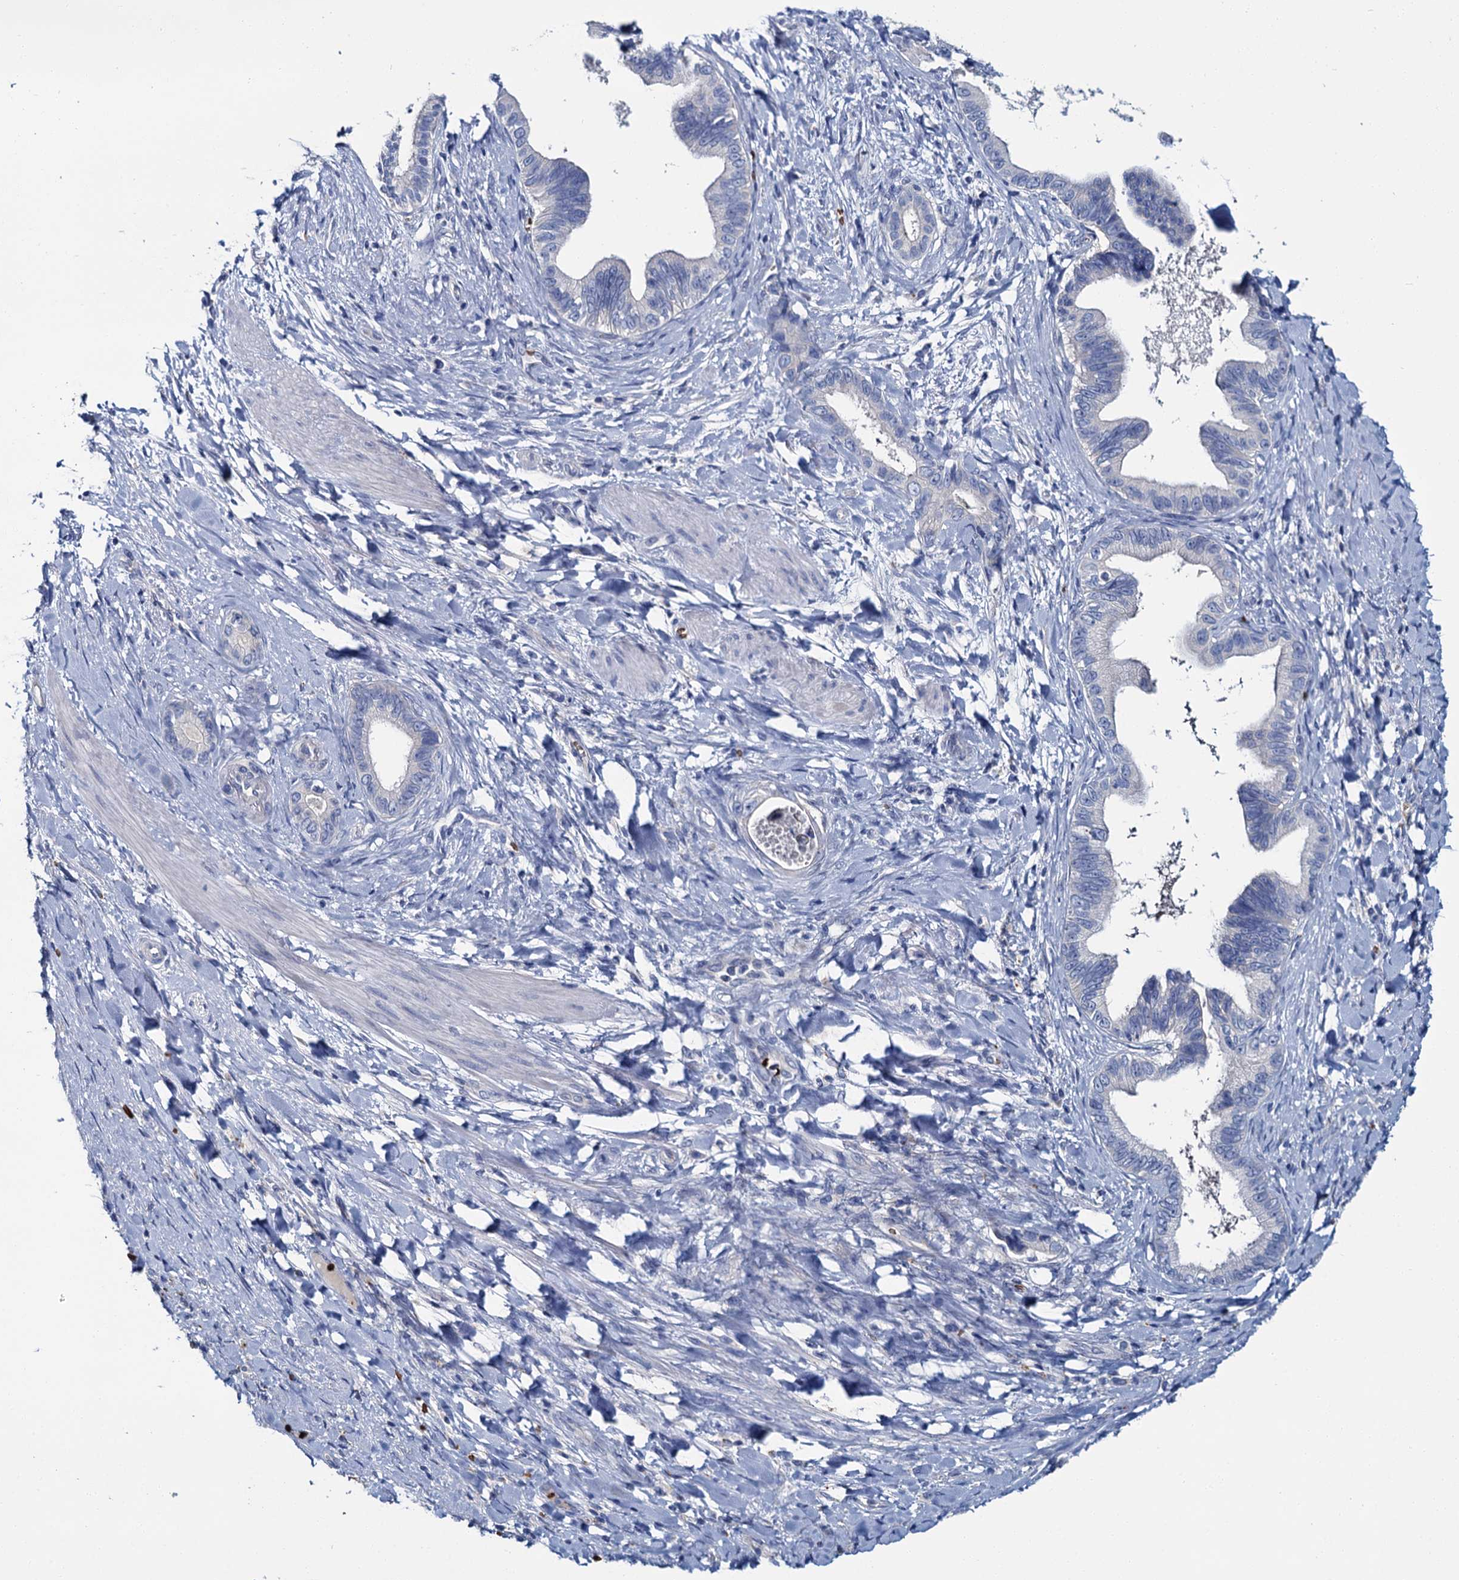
{"staining": {"intensity": "negative", "quantity": "none", "location": "none"}, "tissue": "pancreatic cancer", "cell_type": "Tumor cells", "image_type": "cancer", "snomed": [{"axis": "morphology", "description": "Adenocarcinoma, NOS"}, {"axis": "topography", "description": "Pancreas"}], "caption": "Immunohistochemistry photomicrograph of neoplastic tissue: human pancreatic cancer (adenocarcinoma) stained with DAB (3,3'-diaminobenzidine) shows no significant protein staining in tumor cells. (IHC, brightfield microscopy, high magnification).", "gene": "ATG2A", "patient": {"sex": "female", "age": 55}}